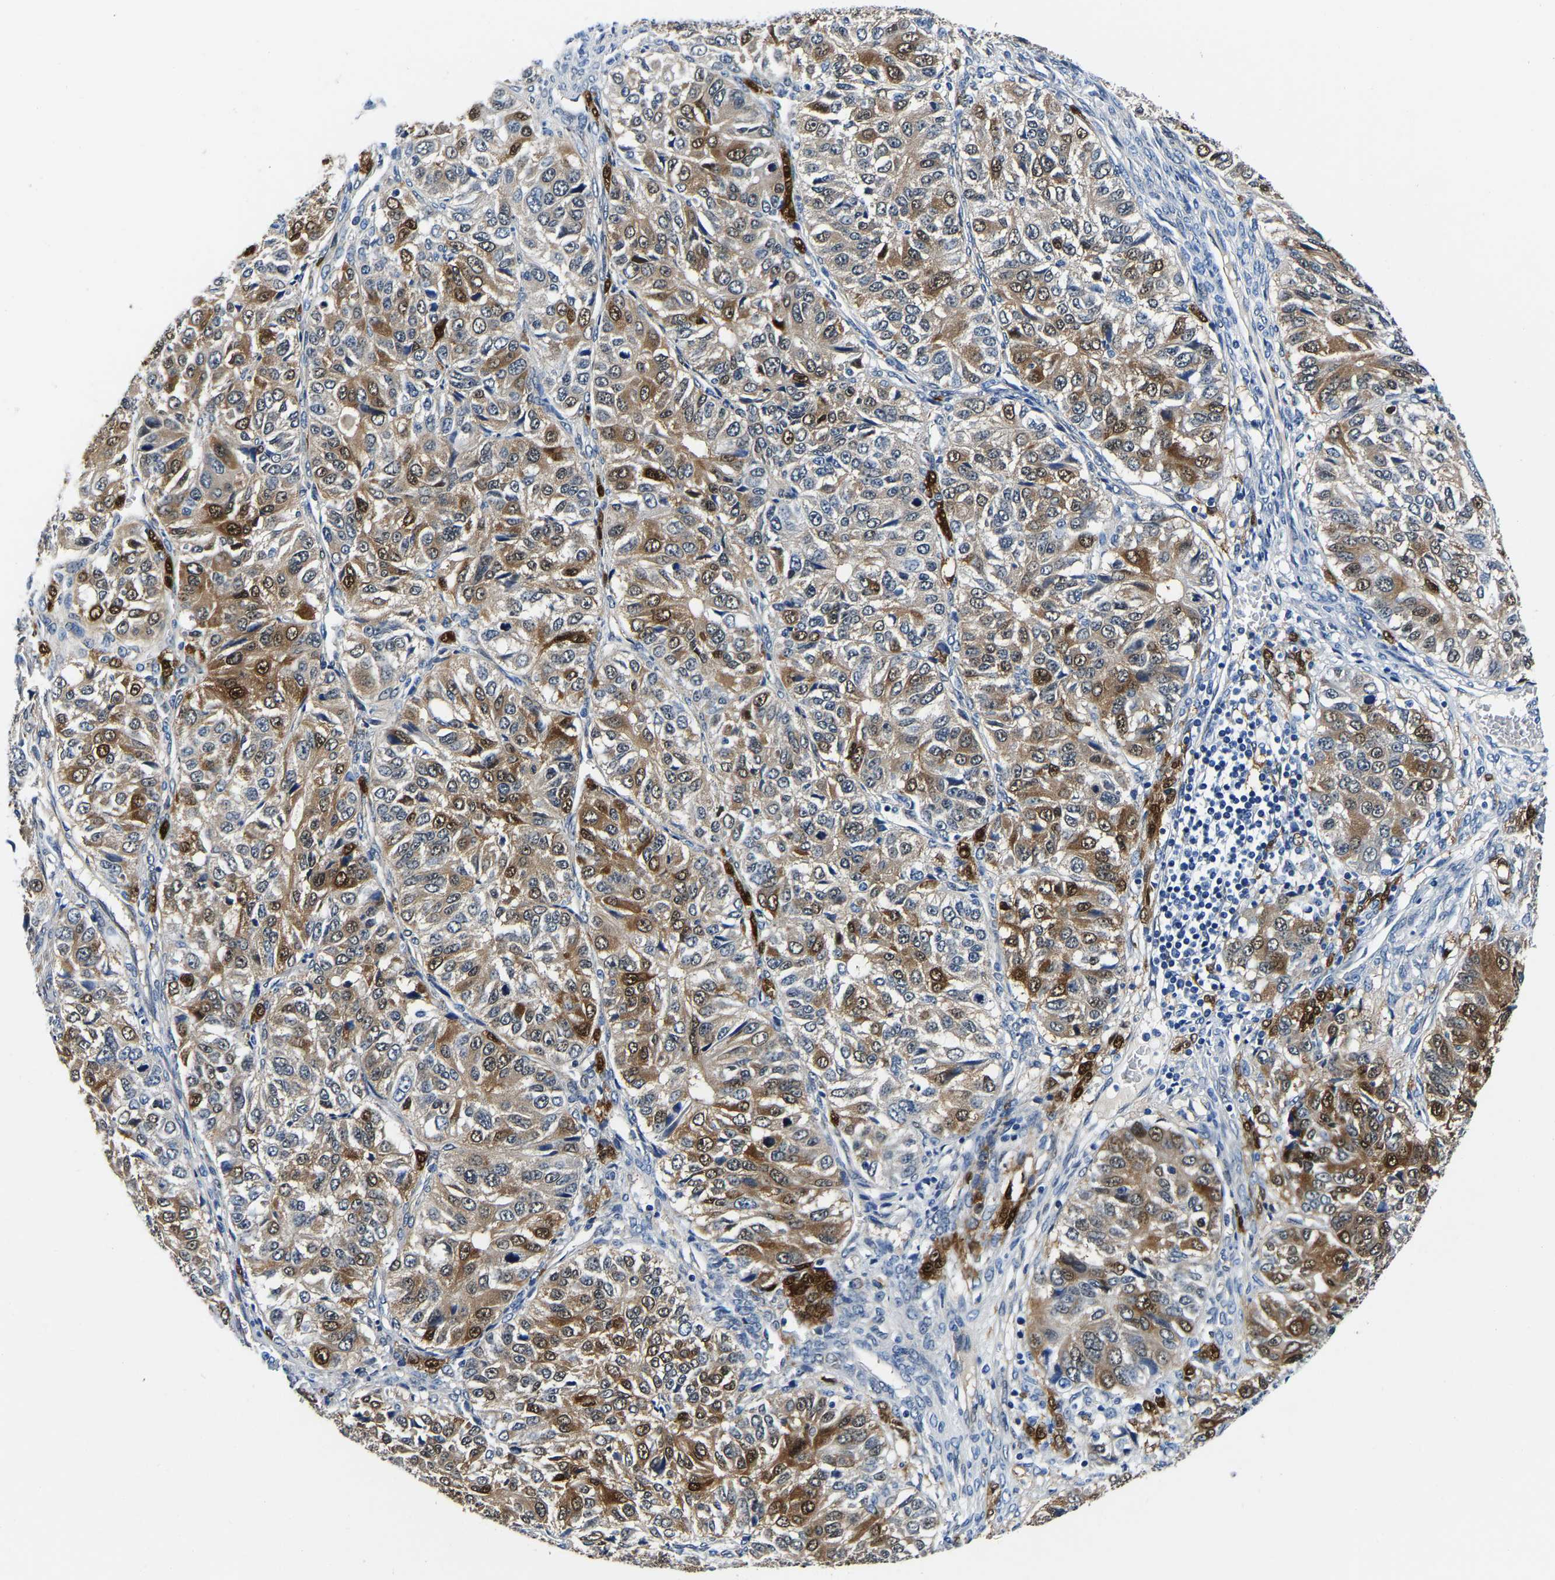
{"staining": {"intensity": "moderate", "quantity": ">75%", "location": "cytoplasmic/membranous,nuclear"}, "tissue": "ovarian cancer", "cell_type": "Tumor cells", "image_type": "cancer", "snomed": [{"axis": "morphology", "description": "Carcinoma, endometroid"}, {"axis": "topography", "description": "Ovary"}], "caption": "Immunohistochemistry (IHC) image of human ovarian cancer (endometroid carcinoma) stained for a protein (brown), which demonstrates medium levels of moderate cytoplasmic/membranous and nuclear staining in approximately >75% of tumor cells.", "gene": "S100A13", "patient": {"sex": "female", "age": 51}}